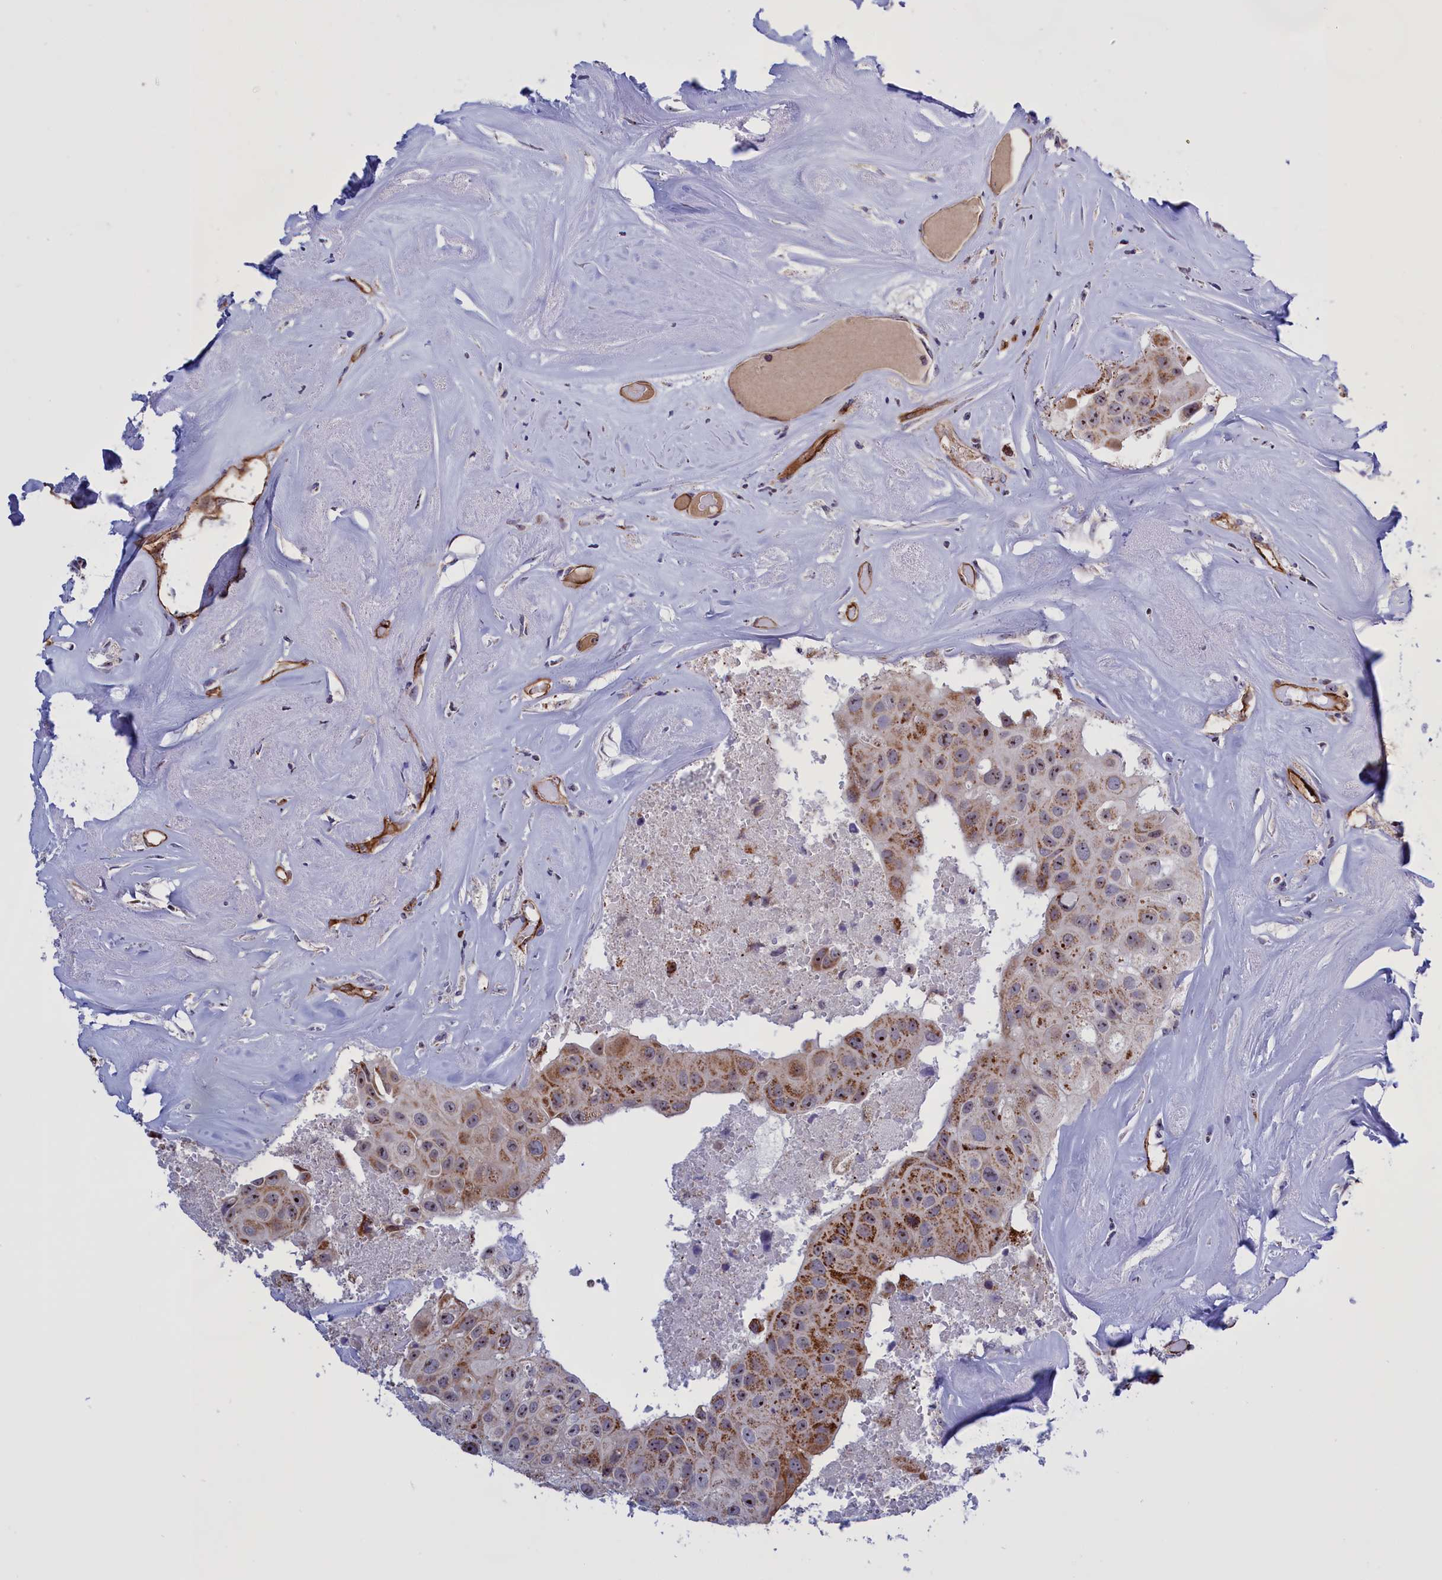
{"staining": {"intensity": "moderate", "quantity": ">75%", "location": "cytoplasmic/membranous"}, "tissue": "head and neck cancer", "cell_type": "Tumor cells", "image_type": "cancer", "snomed": [{"axis": "morphology", "description": "Adenocarcinoma, NOS"}, {"axis": "morphology", "description": "Adenocarcinoma, metastatic, NOS"}, {"axis": "topography", "description": "Head-Neck"}], "caption": "IHC histopathology image of neoplastic tissue: human head and neck cancer (metastatic adenocarcinoma) stained using IHC displays medium levels of moderate protein expression localized specifically in the cytoplasmic/membranous of tumor cells, appearing as a cytoplasmic/membranous brown color.", "gene": "MPND", "patient": {"sex": "male", "age": 75}}